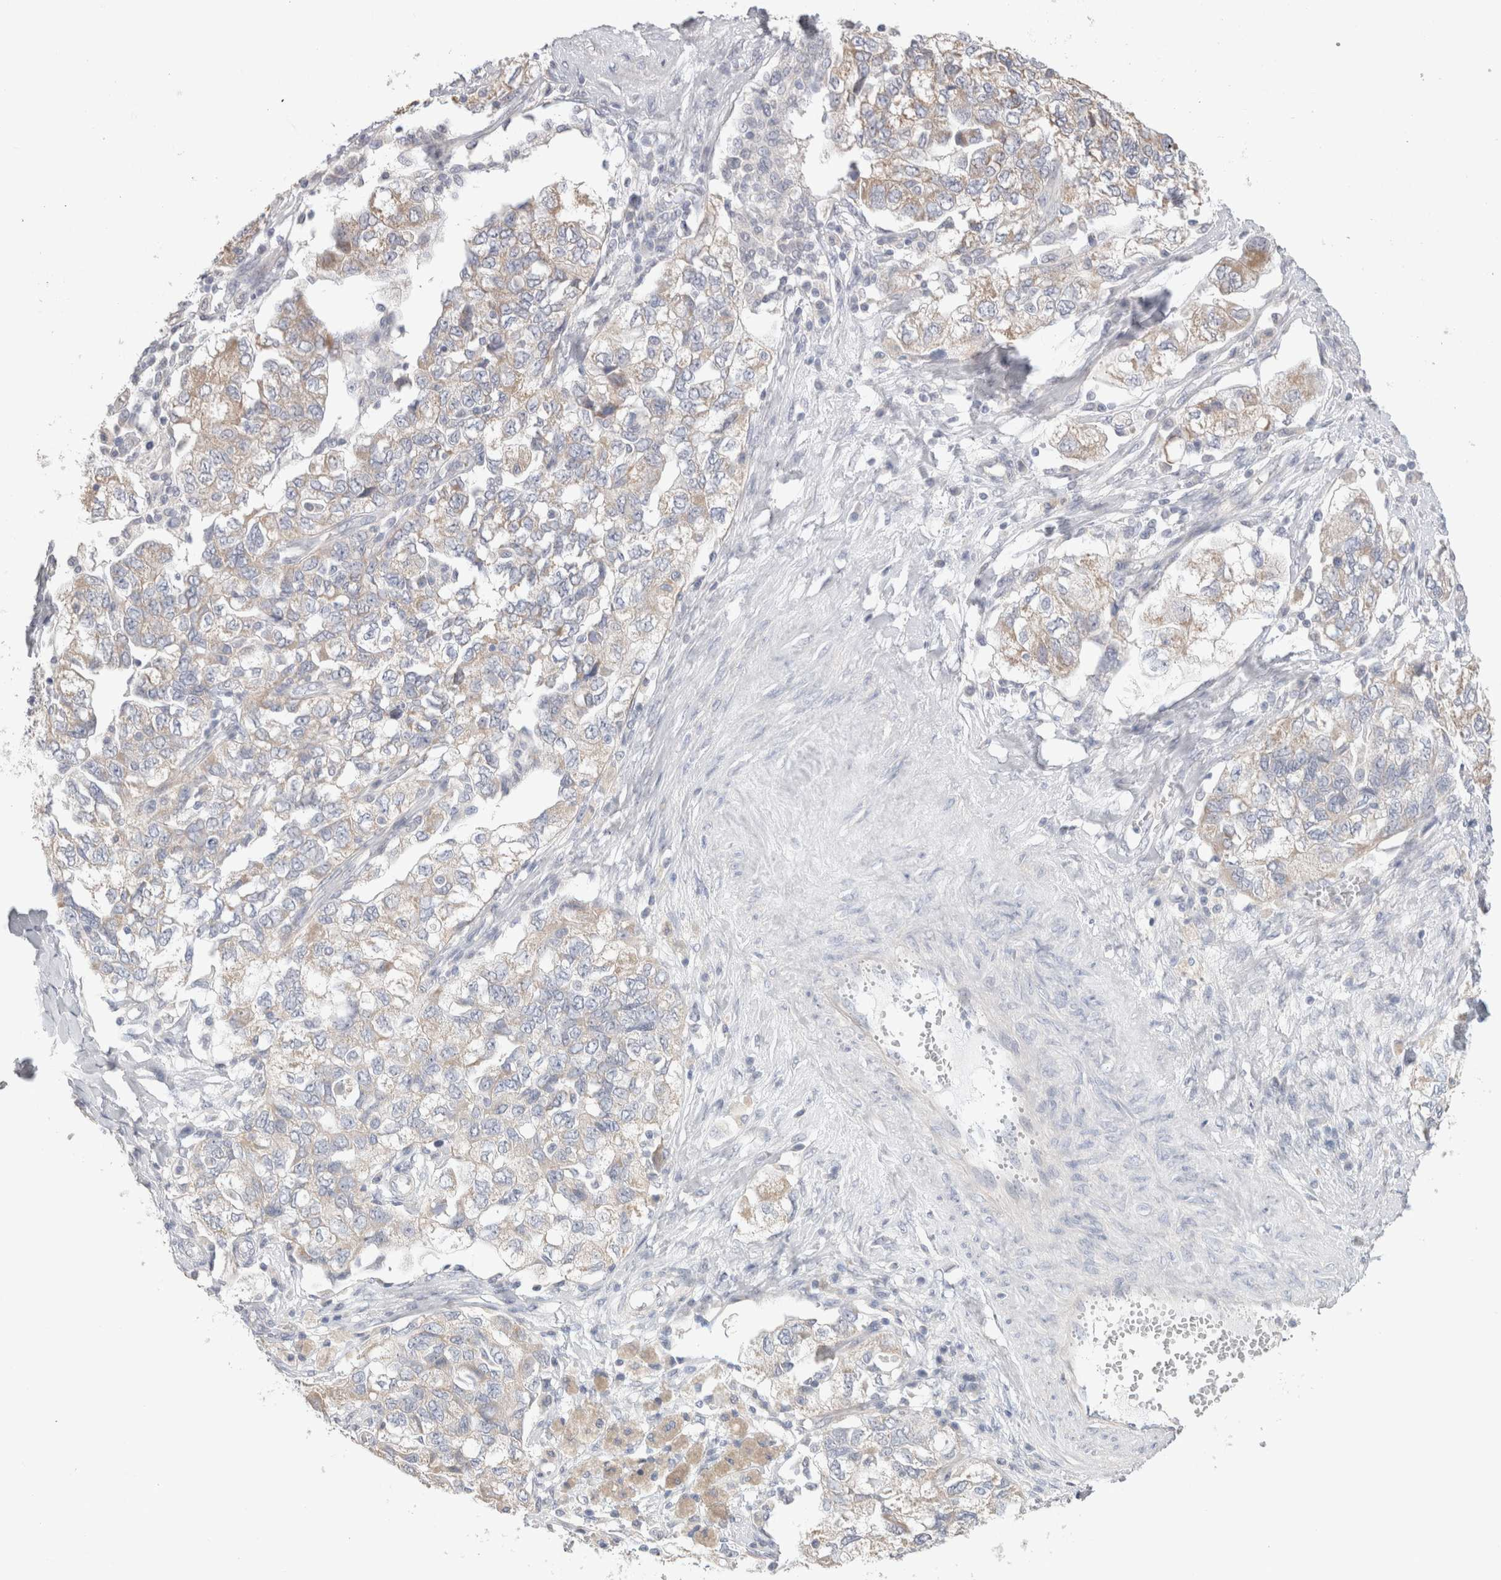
{"staining": {"intensity": "weak", "quantity": "25%-75%", "location": "cytoplasmic/membranous"}, "tissue": "ovarian cancer", "cell_type": "Tumor cells", "image_type": "cancer", "snomed": [{"axis": "morphology", "description": "Carcinoma, NOS"}, {"axis": "morphology", "description": "Cystadenocarcinoma, serous, NOS"}, {"axis": "topography", "description": "Ovary"}], "caption": "Immunohistochemical staining of human ovarian cancer (carcinoma) exhibits low levels of weak cytoplasmic/membranous protein positivity in approximately 25%-75% of tumor cells. (DAB IHC, brown staining for protein, blue staining for nuclei).", "gene": "DMD", "patient": {"sex": "female", "age": 69}}